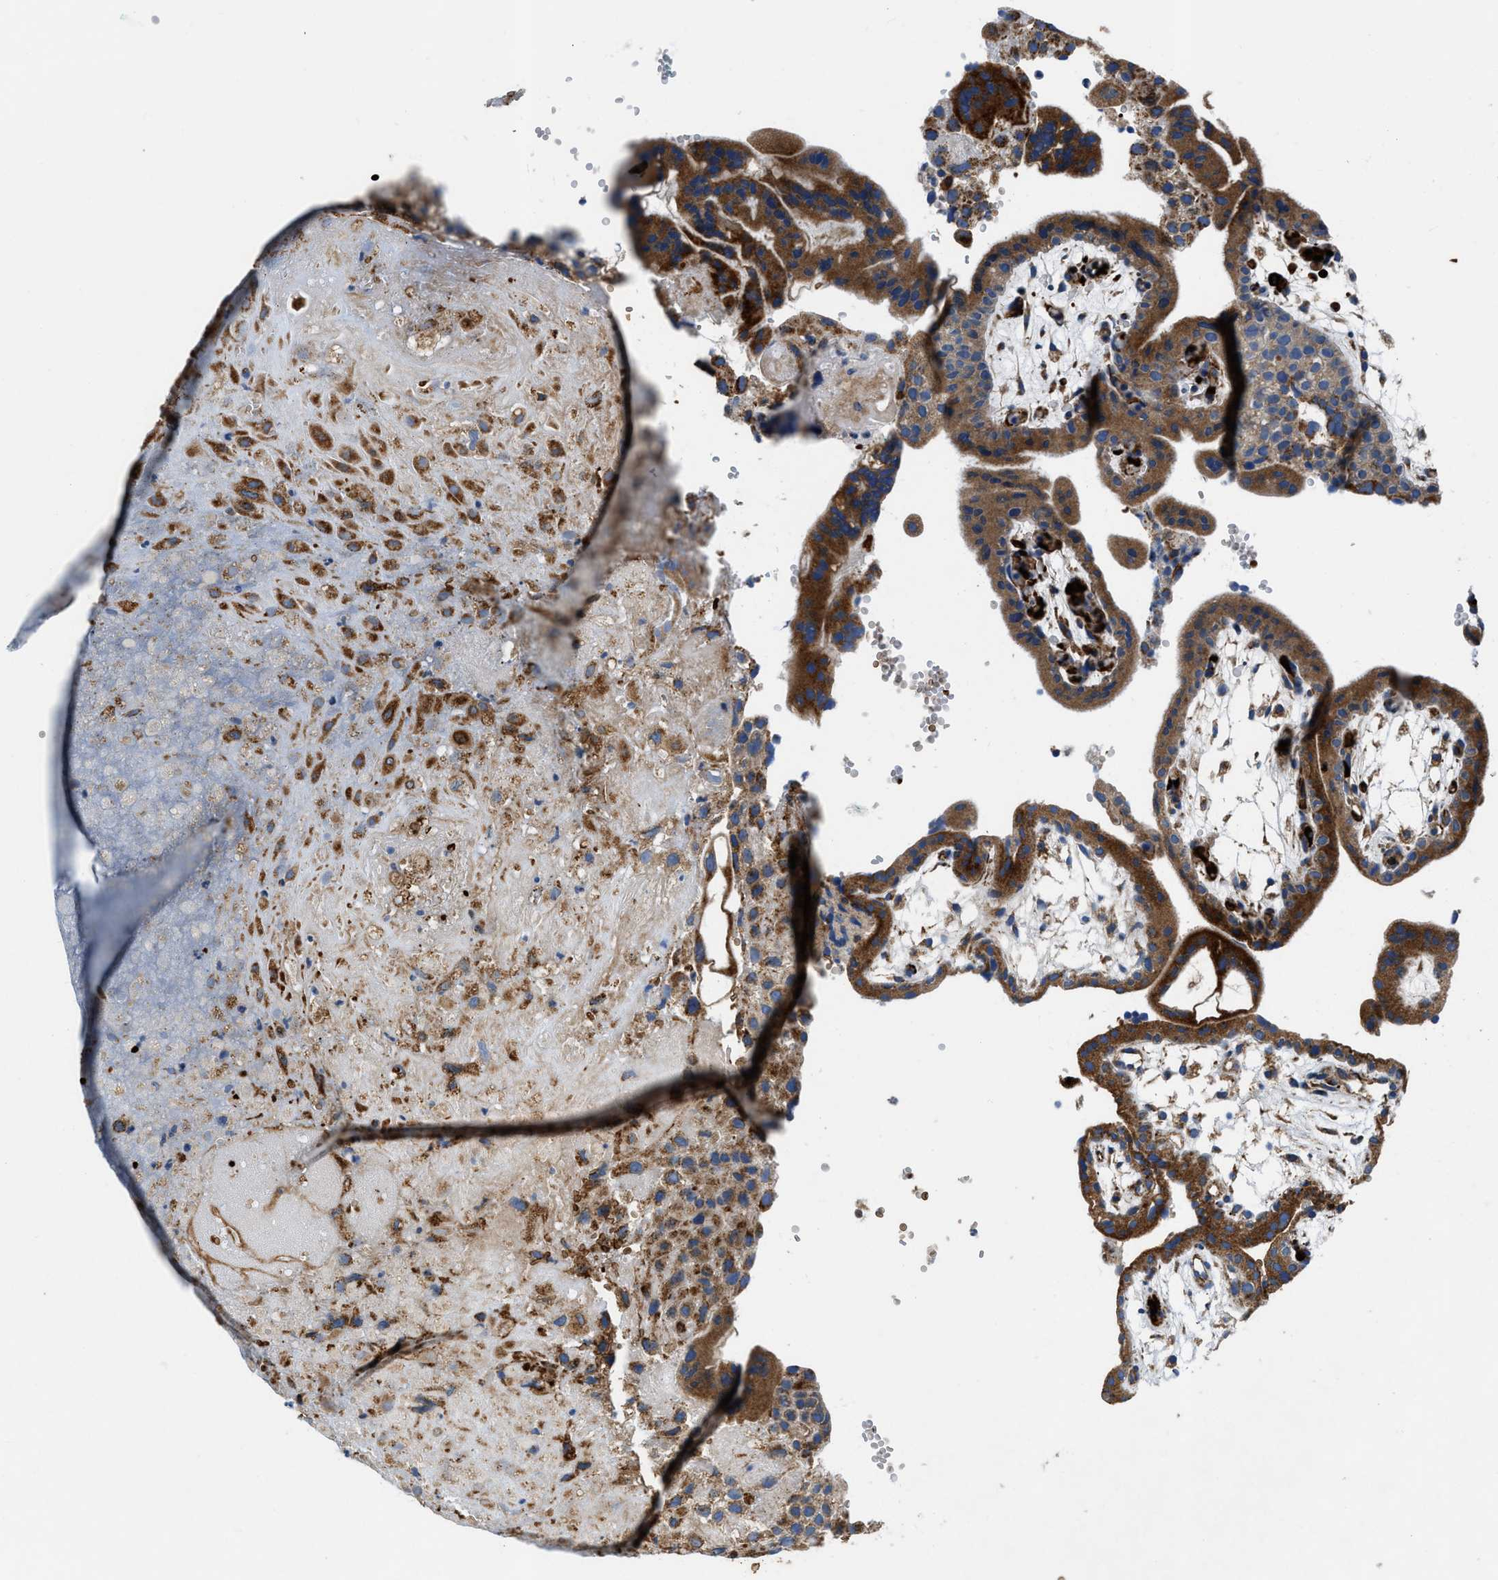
{"staining": {"intensity": "strong", "quantity": ">75%", "location": "cytoplasmic/membranous"}, "tissue": "placenta", "cell_type": "Decidual cells", "image_type": "normal", "snomed": [{"axis": "morphology", "description": "Normal tissue, NOS"}, {"axis": "topography", "description": "Placenta"}], "caption": "Protein staining of unremarkable placenta exhibits strong cytoplasmic/membranous positivity in approximately >75% of decidual cells.", "gene": "ZNF831", "patient": {"sex": "female", "age": 18}}